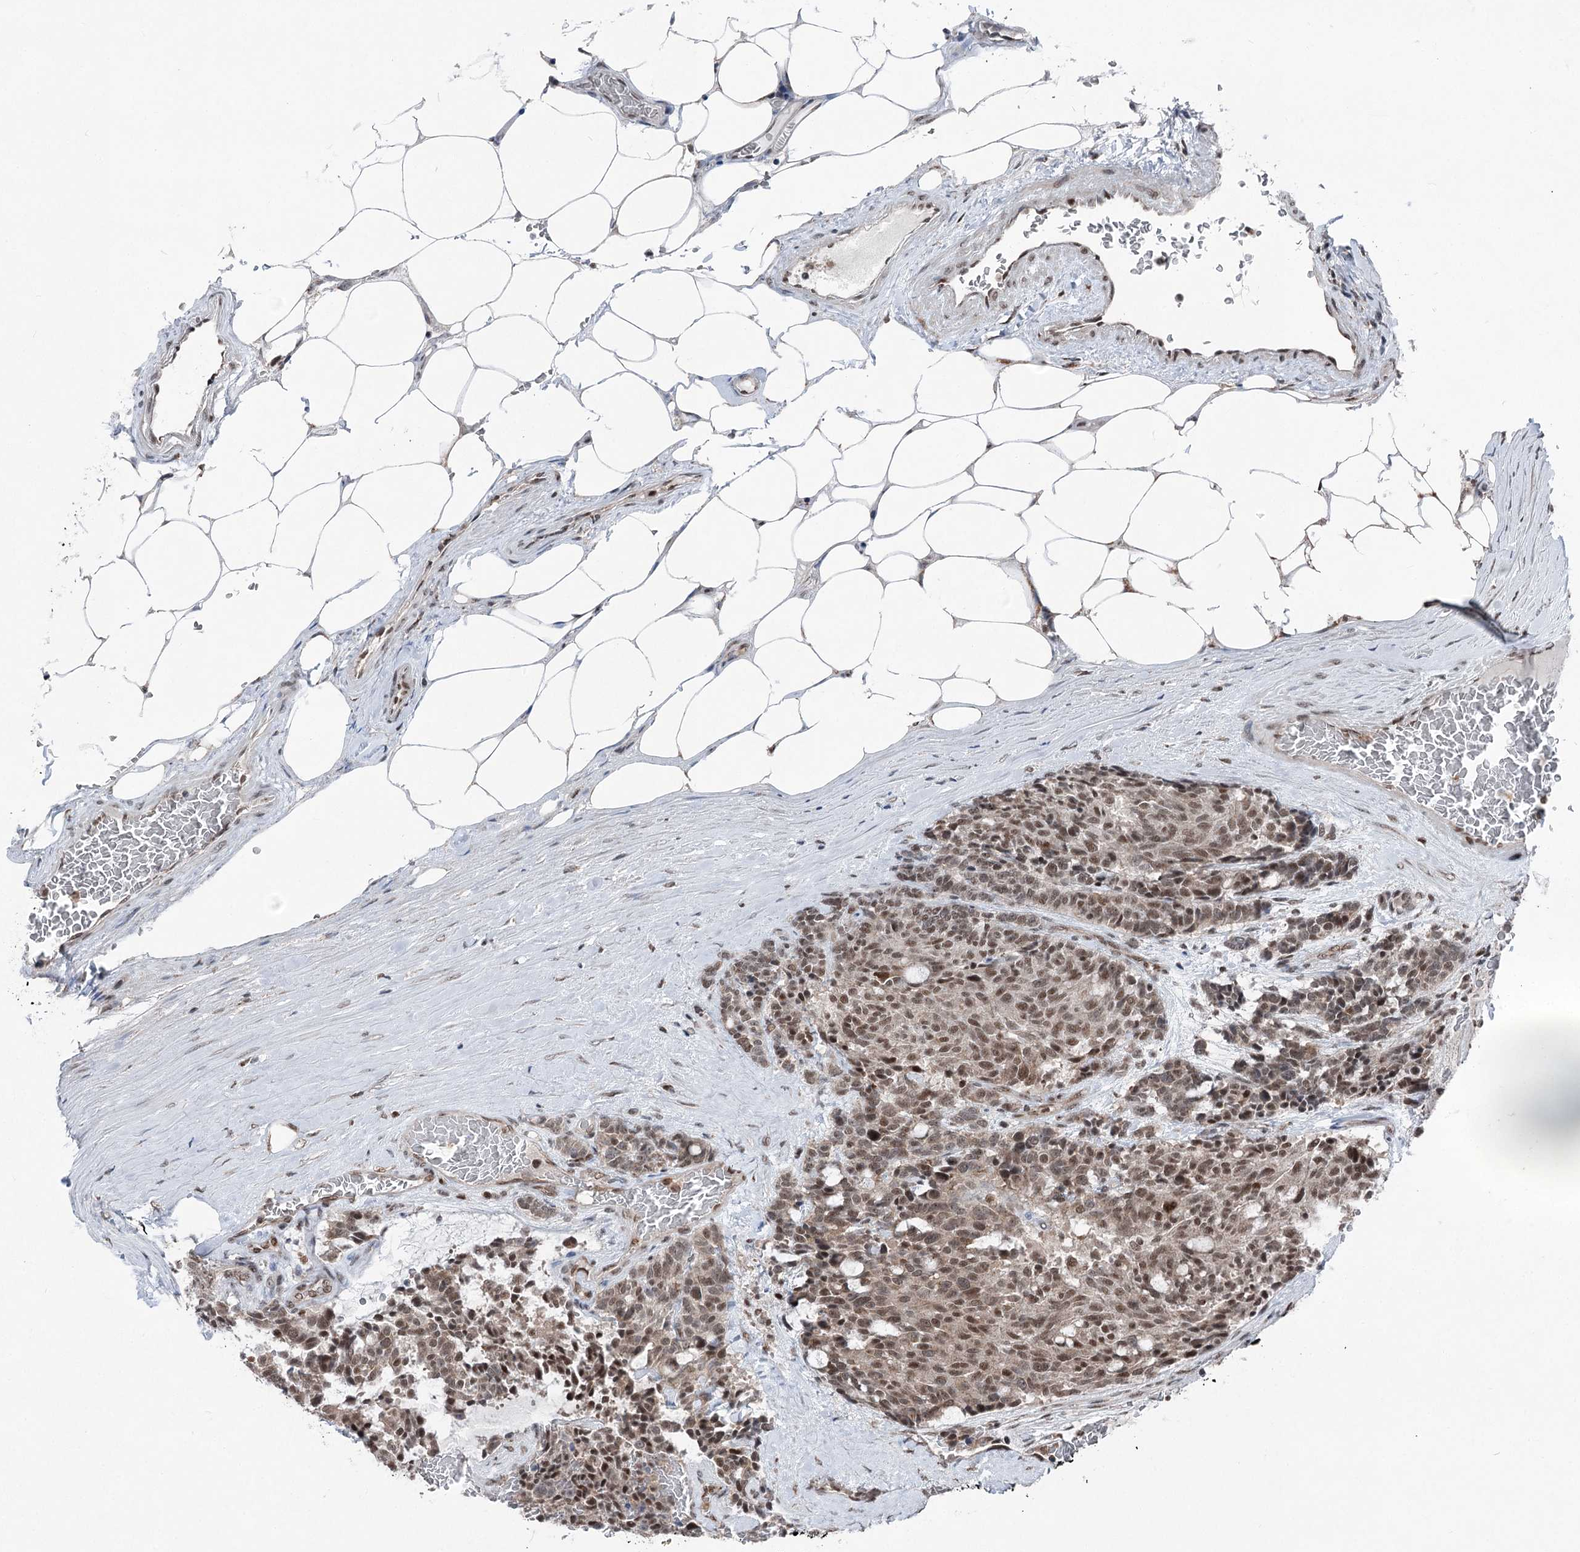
{"staining": {"intensity": "moderate", "quantity": "25%-75%", "location": "nuclear"}, "tissue": "carcinoid", "cell_type": "Tumor cells", "image_type": "cancer", "snomed": [{"axis": "morphology", "description": "Carcinoid, malignant, NOS"}, {"axis": "topography", "description": "Pancreas"}], "caption": "IHC micrograph of neoplastic tissue: human malignant carcinoid stained using immunohistochemistry demonstrates medium levels of moderate protein expression localized specifically in the nuclear of tumor cells, appearing as a nuclear brown color.", "gene": "ZCCHC8", "patient": {"sex": "female", "age": 54}}